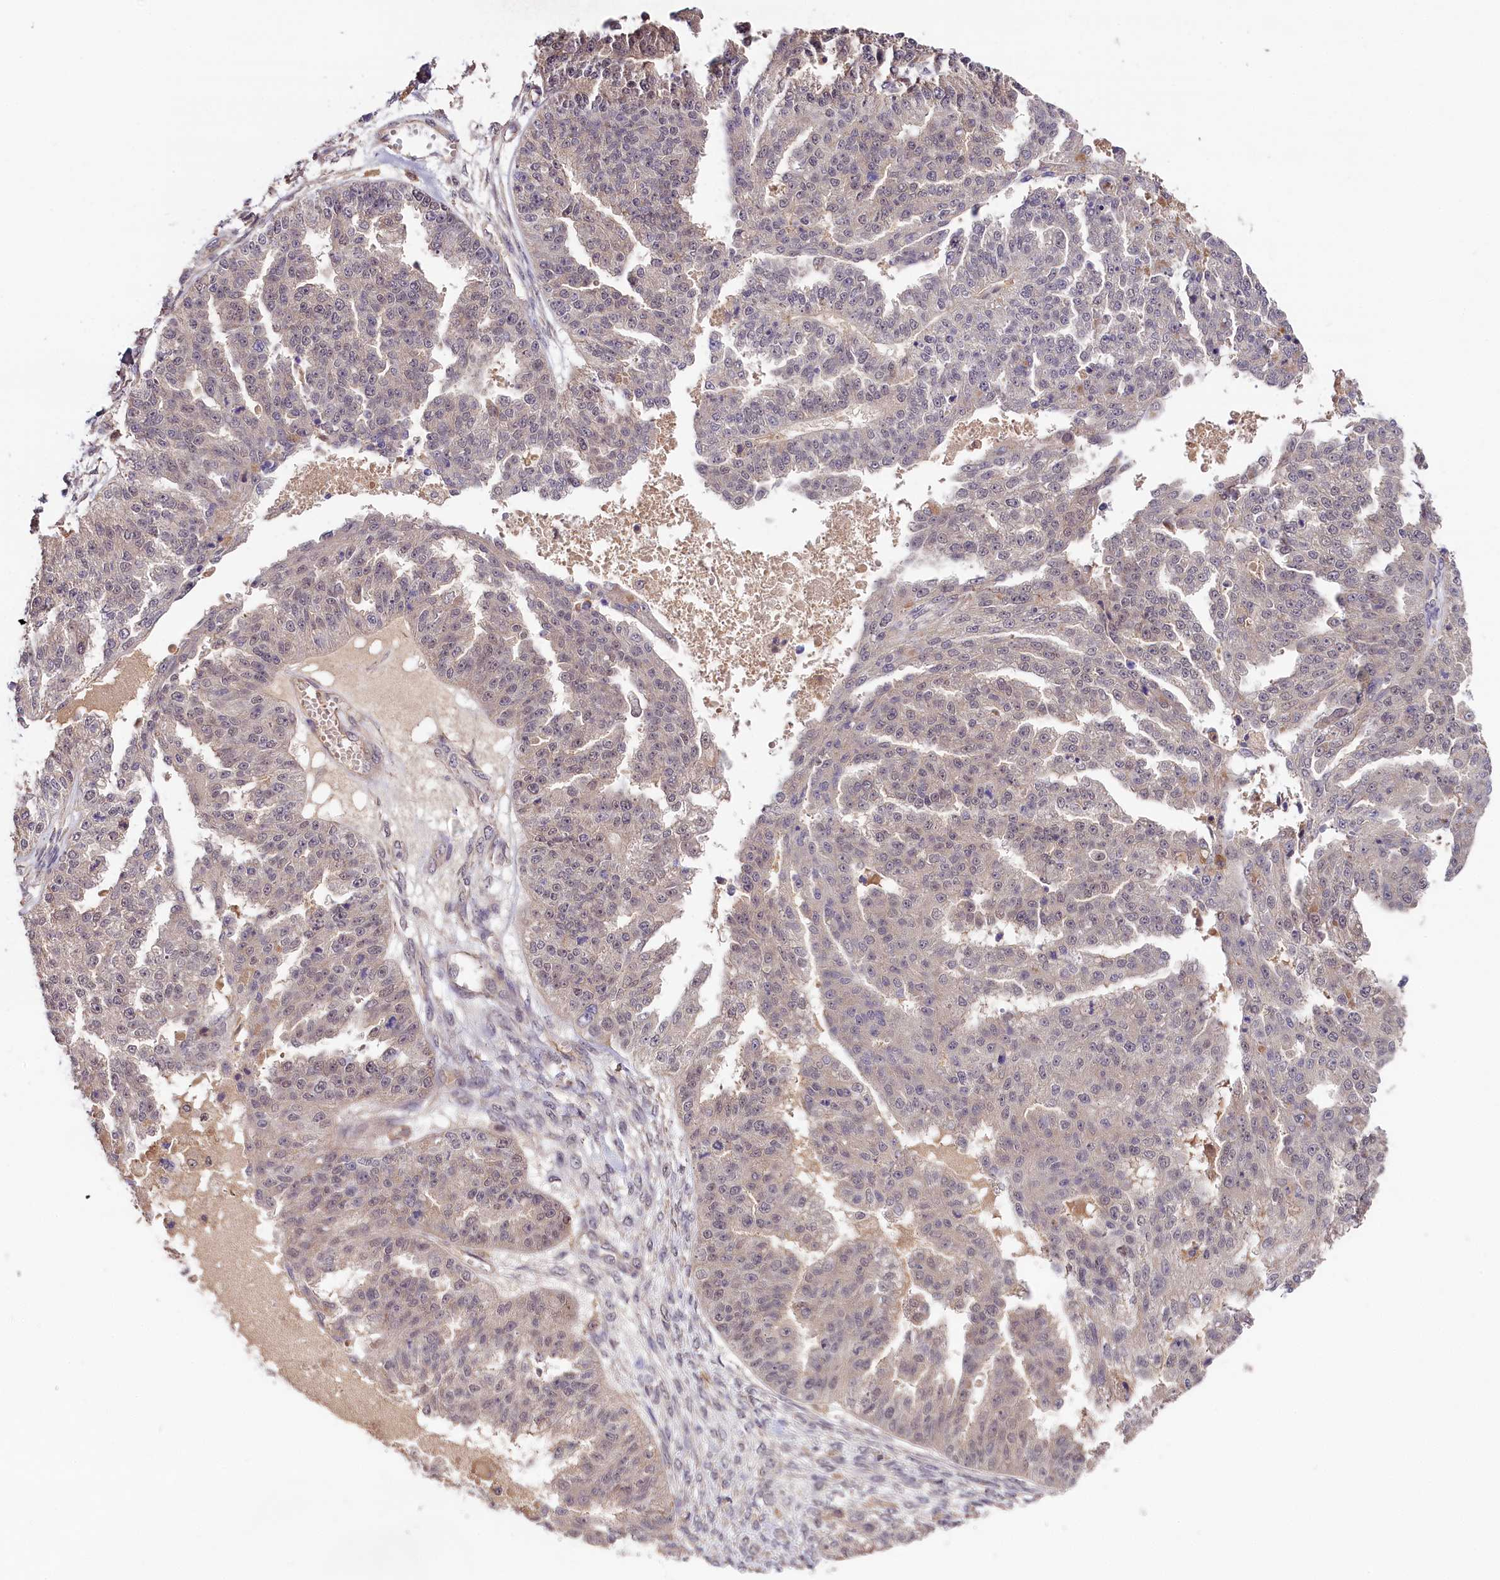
{"staining": {"intensity": "negative", "quantity": "none", "location": "none"}, "tissue": "ovarian cancer", "cell_type": "Tumor cells", "image_type": "cancer", "snomed": [{"axis": "morphology", "description": "Cystadenocarcinoma, serous, NOS"}, {"axis": "topography", "description": "Ovary"}], "caption": "Tumor cells are negative for brown protein staining in ovarian cancer.", "gene": "SKIDA1", "patient": {"sex": "female", "age": 58}}